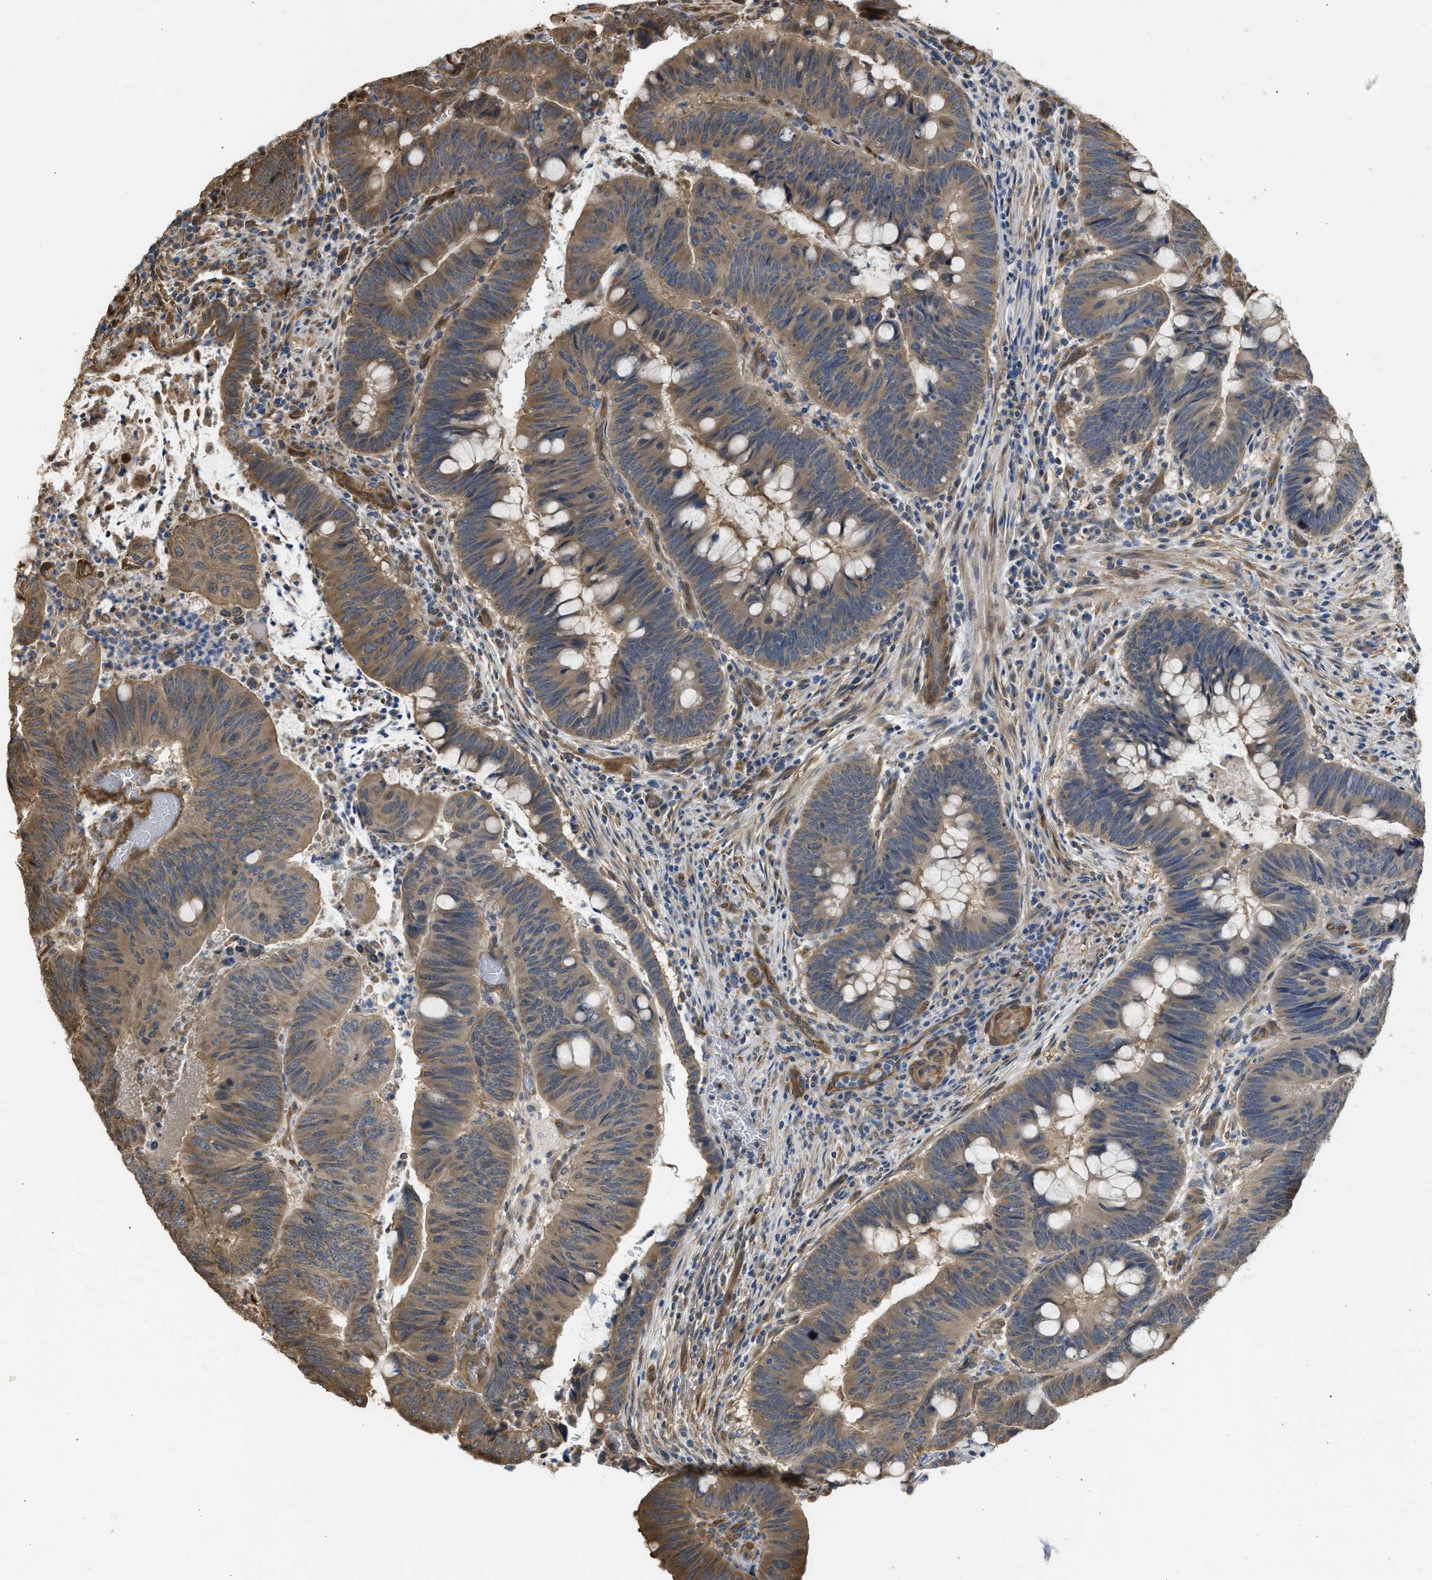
{"staining": {"intensity": "moderate", "quantity": ">75%", "location": "cytoplasmic/membranous"}, "tissue": "colorectal cancer", "cell_type": "Tumor cells", "image_type": "cancer", "snomed": [{"axis": "morphology", "description": "Normal tissue, NOS"}, {"axis": "morphology", "description": "Adenocarcinoma, NOS"}, {"axis": "topography", "description": "Rectum"}, {"axis": "topography", "description": "Peripheral nerve tissue"}], "caption": "This photomicrograph reveals colorectal cancer stained with IHC to label a protein in brown. The cytoplasmic/membranous of tumor cells show moderate positivity for the protein. Nuclei are counter-stained blue.", "gene": "BAG3", "patient": {"sex": "male", "age": 92}}